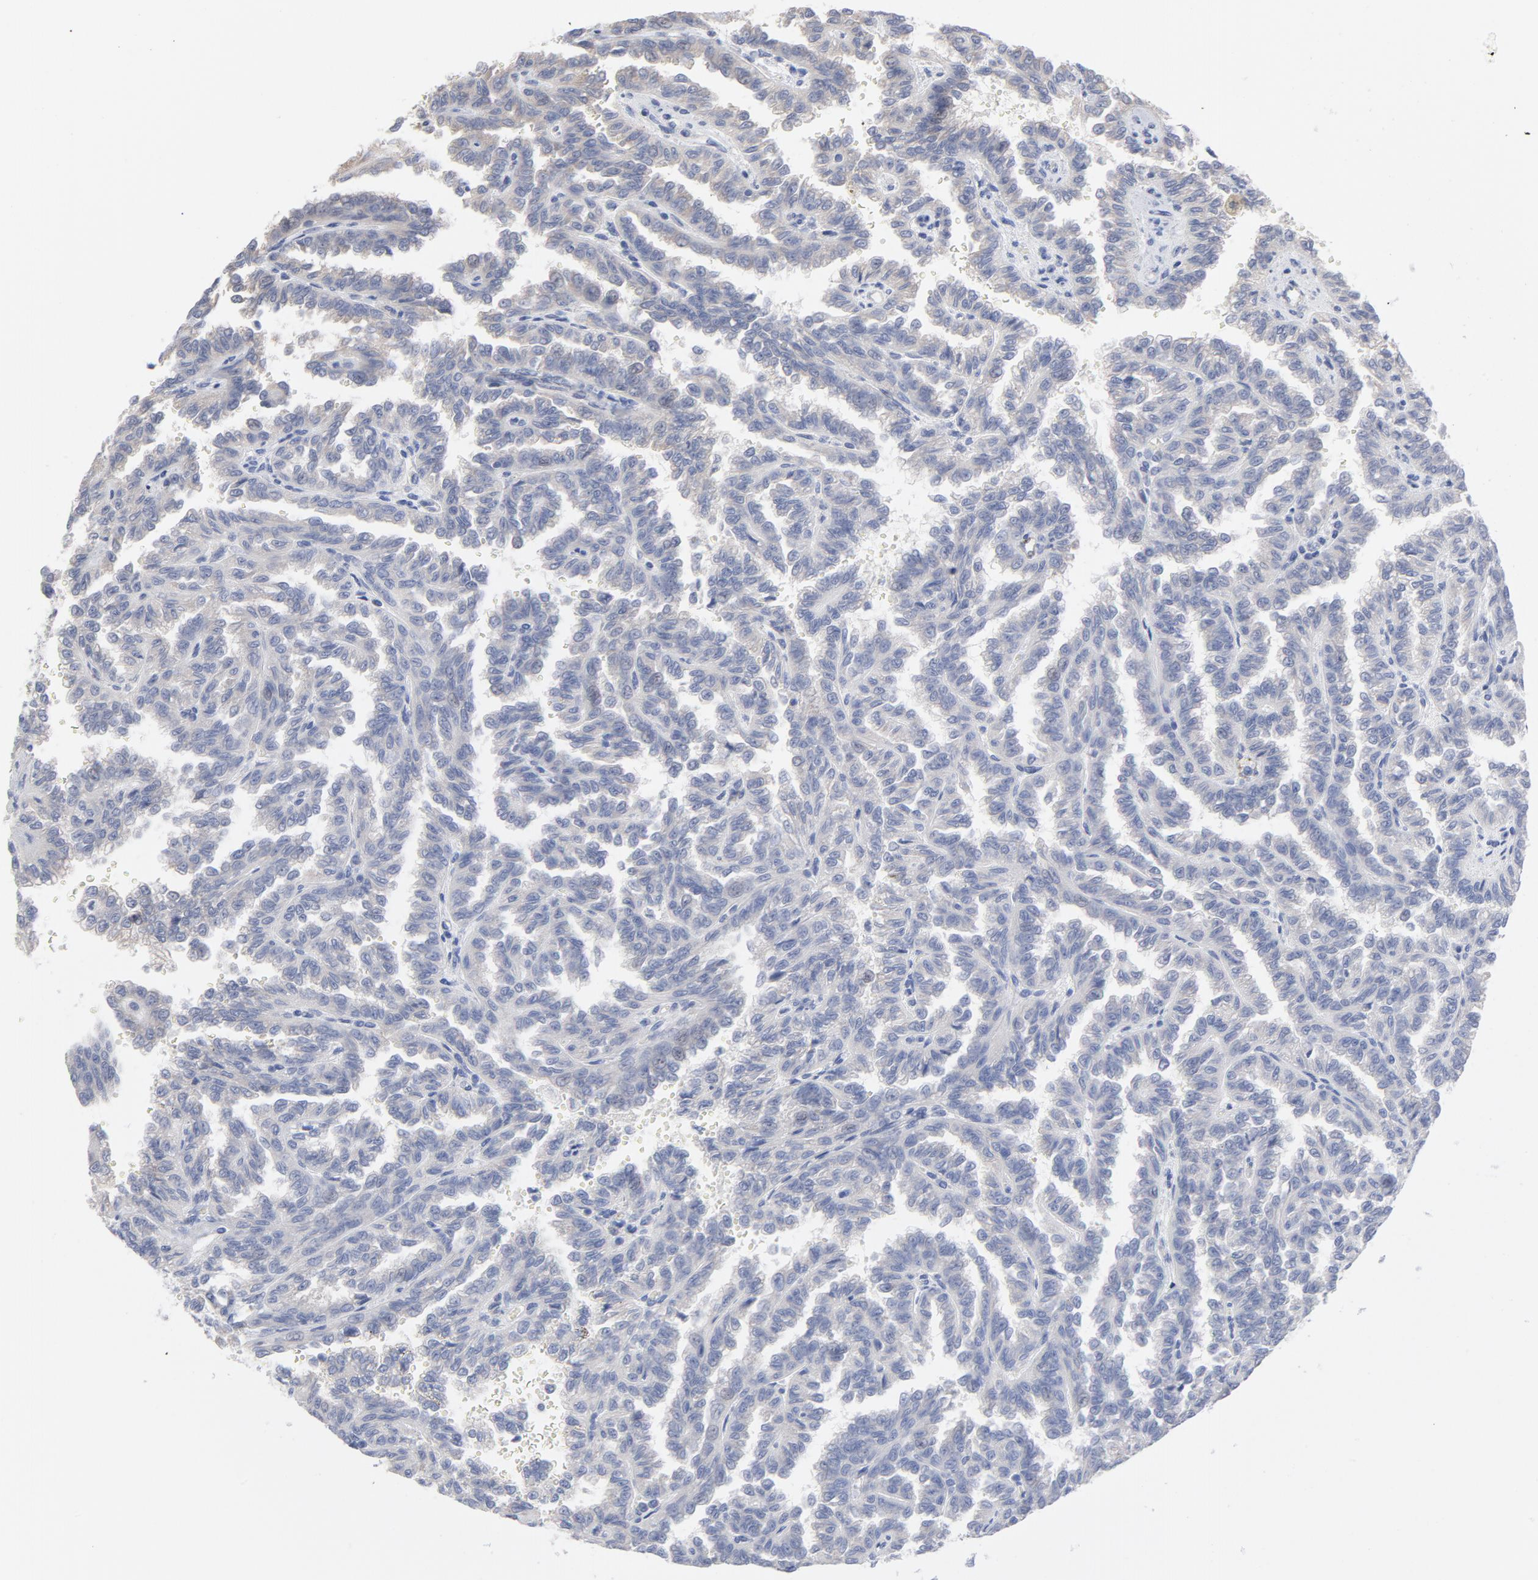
{"staining": {"intensity": "weak", "quantity": "<25%", "location": "cytoplasmic/membranous"}, "tissue": "renal cancer", "cell_type": "Tumor cells", "image_type": "cancer", "snomed": [{"axis": "morphology", "description": "Inflammation, NOS"}, {"axis": "morphology", "description": "Adenocarcinoma, NOS"}, {"axis": "topography", "description": "Kidney"}], "caption": "A histopathology image of human adenocarcinoma (renal) is negative for staining in tumor cells. (Brightfield microscopy of DAB immunohistochemistry (IHC) at high magnification).", "gene": "CPE", "patient": {"sex": "male", "age": 68}}